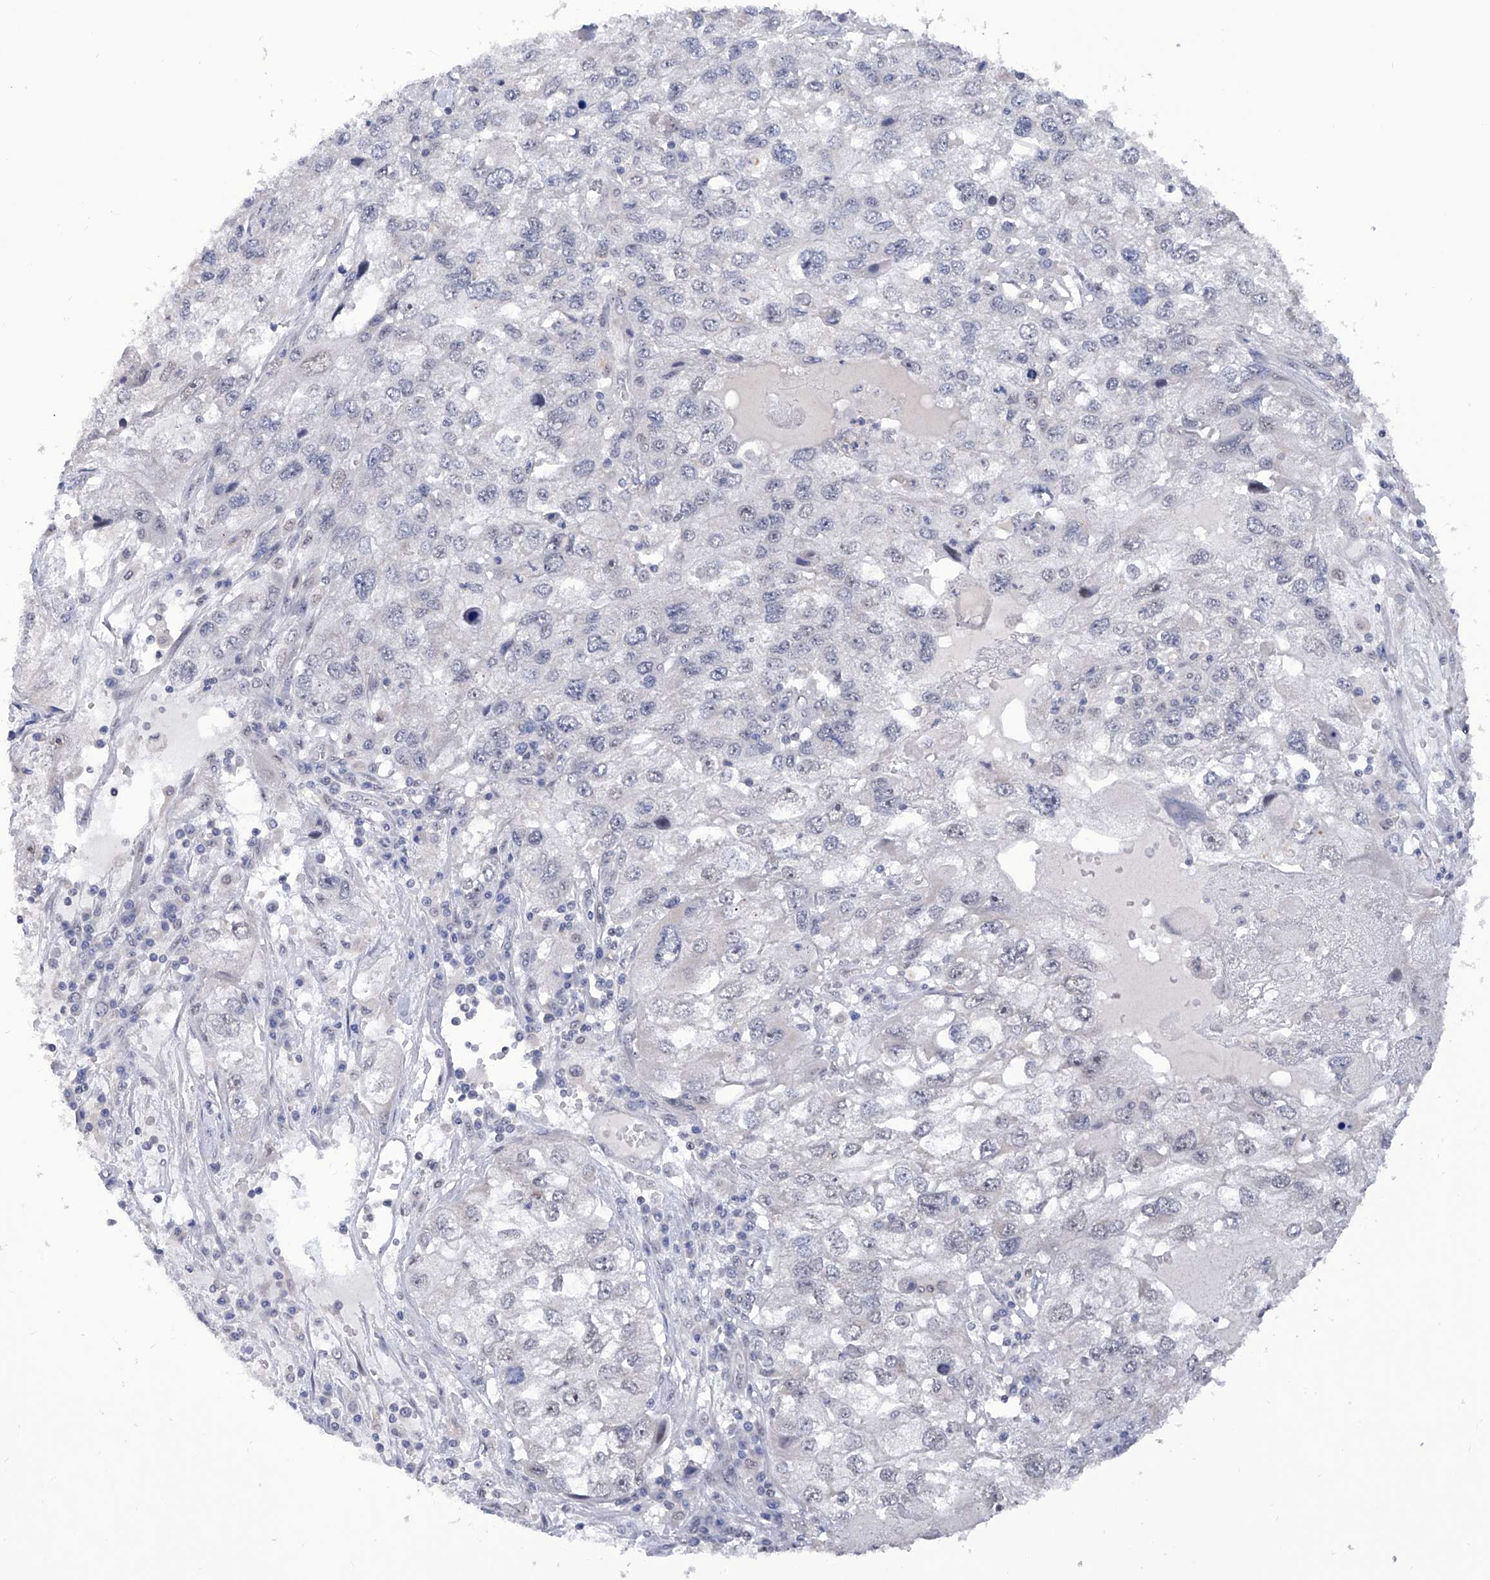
{"staining": {"intensity": "negative", "quantity": "none", "location": "none"}, "tissue": "endometrial cancer", "cell_type": "Tumor cells", "image_type": "cancer", "snomed": [{"axis": "morphology", "description": "Adenocarcinoma, NOS"}, {"axis": "topography", "description": "Endometrium"}], "caption": "High magnification brightfield microscopy of endometrial cancer (adenocarcinoma) stained with DAB (brown) and counterstained with hematoxylin (blue): tumor cells show no significant expression.", "gene": "RAD54L", "patient": {"sex": "female", "age": 49}}